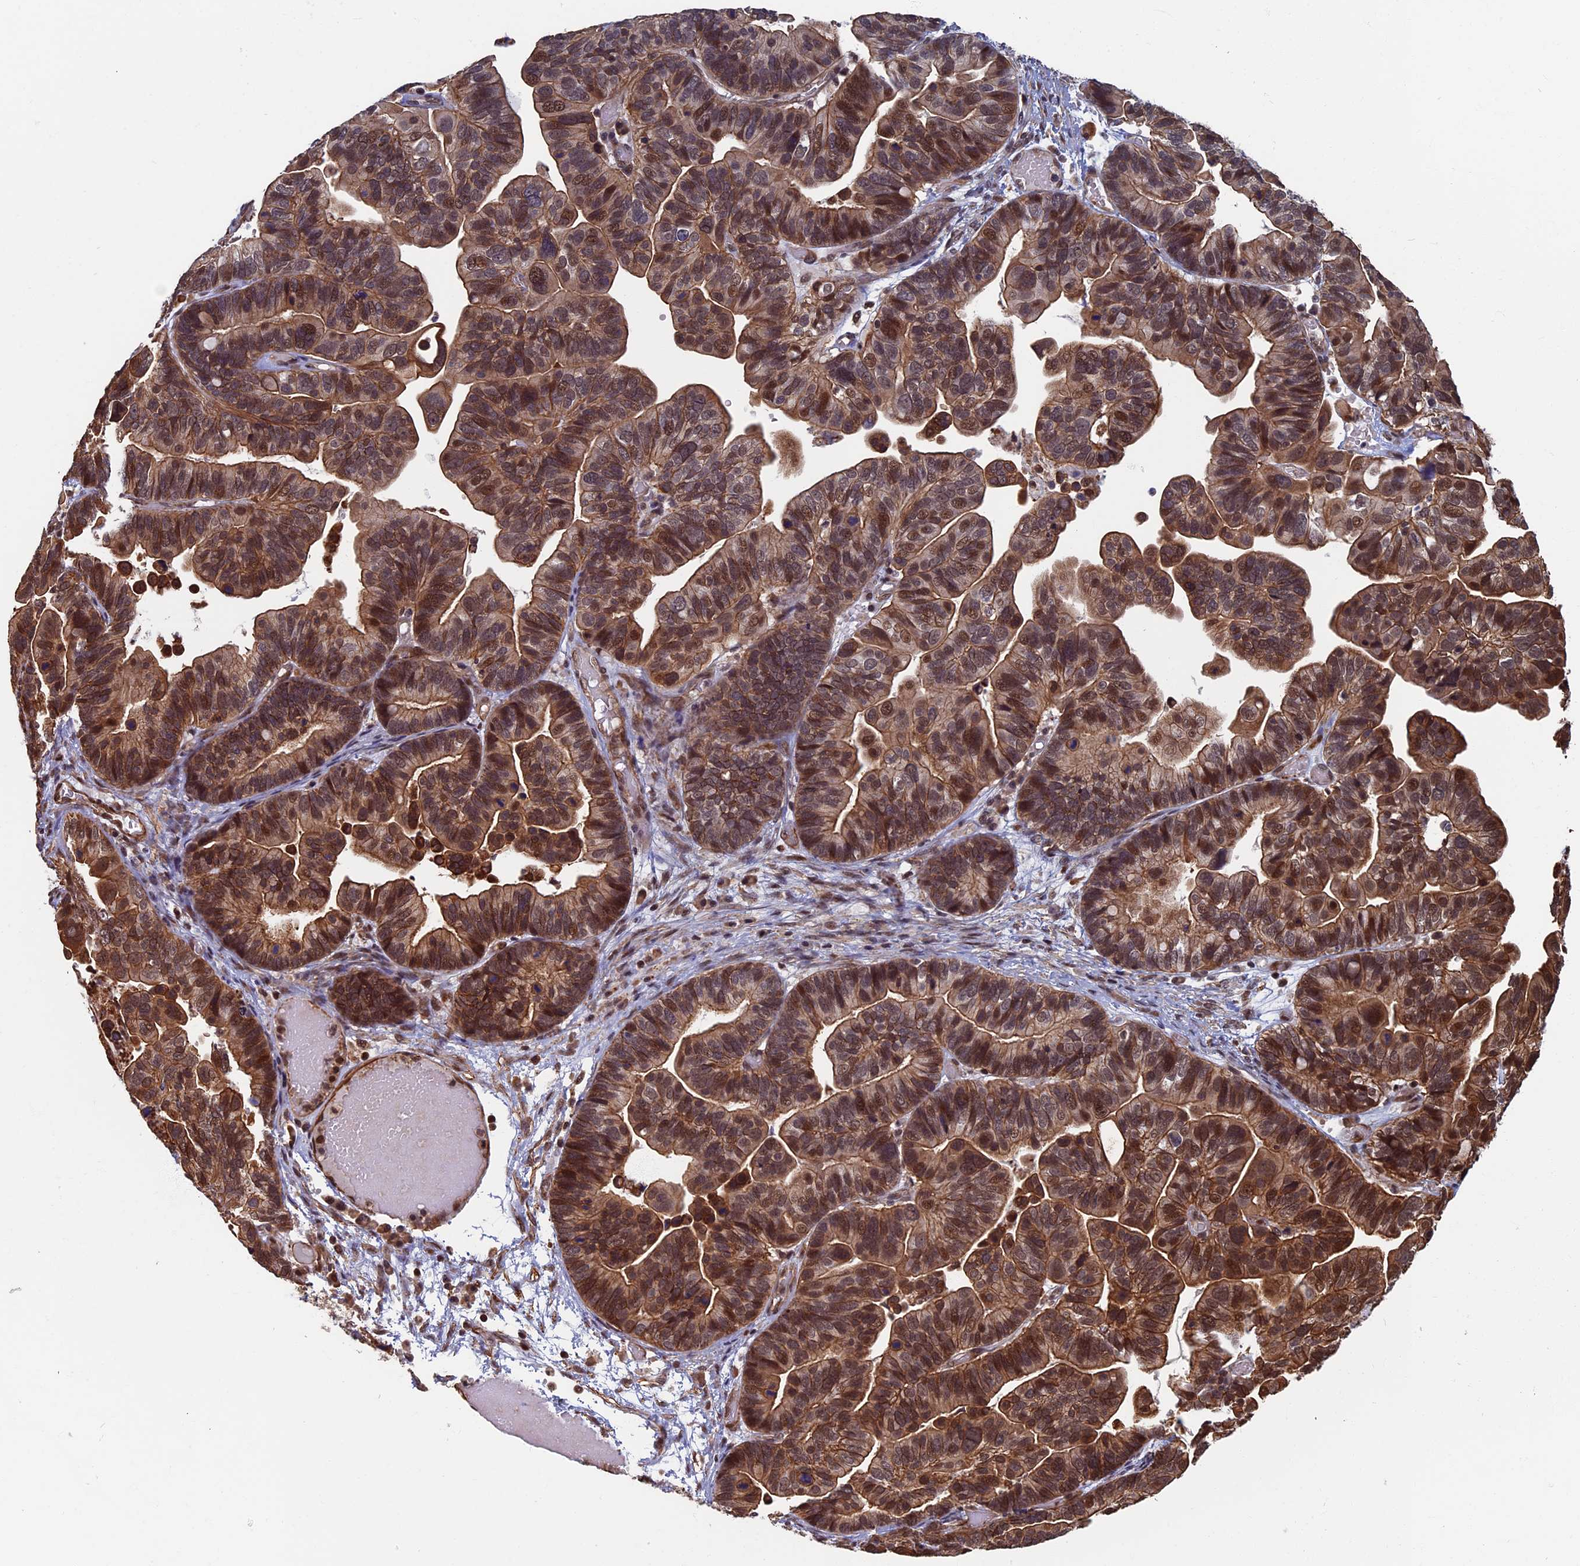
{"staining": {"intensity": "moderate", "quantity": ">75%", "location": "cytoplasmic/membranous,nuclear"}, "tissue": "ovarian cancer", "cell_type": "Tumor cells", "image_type": "cancer", "snomed": [{"axis": "morphology", "description": "Cystadenocarcinoma, serous, NOS"}, {"axis": "topography", "description": "Ovary"}], "caption": "Tumor cells demonstrate moderate cytoplasmic/membranous and nuclear expression in approximately >75% of cells in ovarian serous cystadenocarcinoma. Ihc stains the protein in brown and the nuclei are stained blue.", "gene": "CTDP1", "patient": {"sex": "female", "age": 56}}